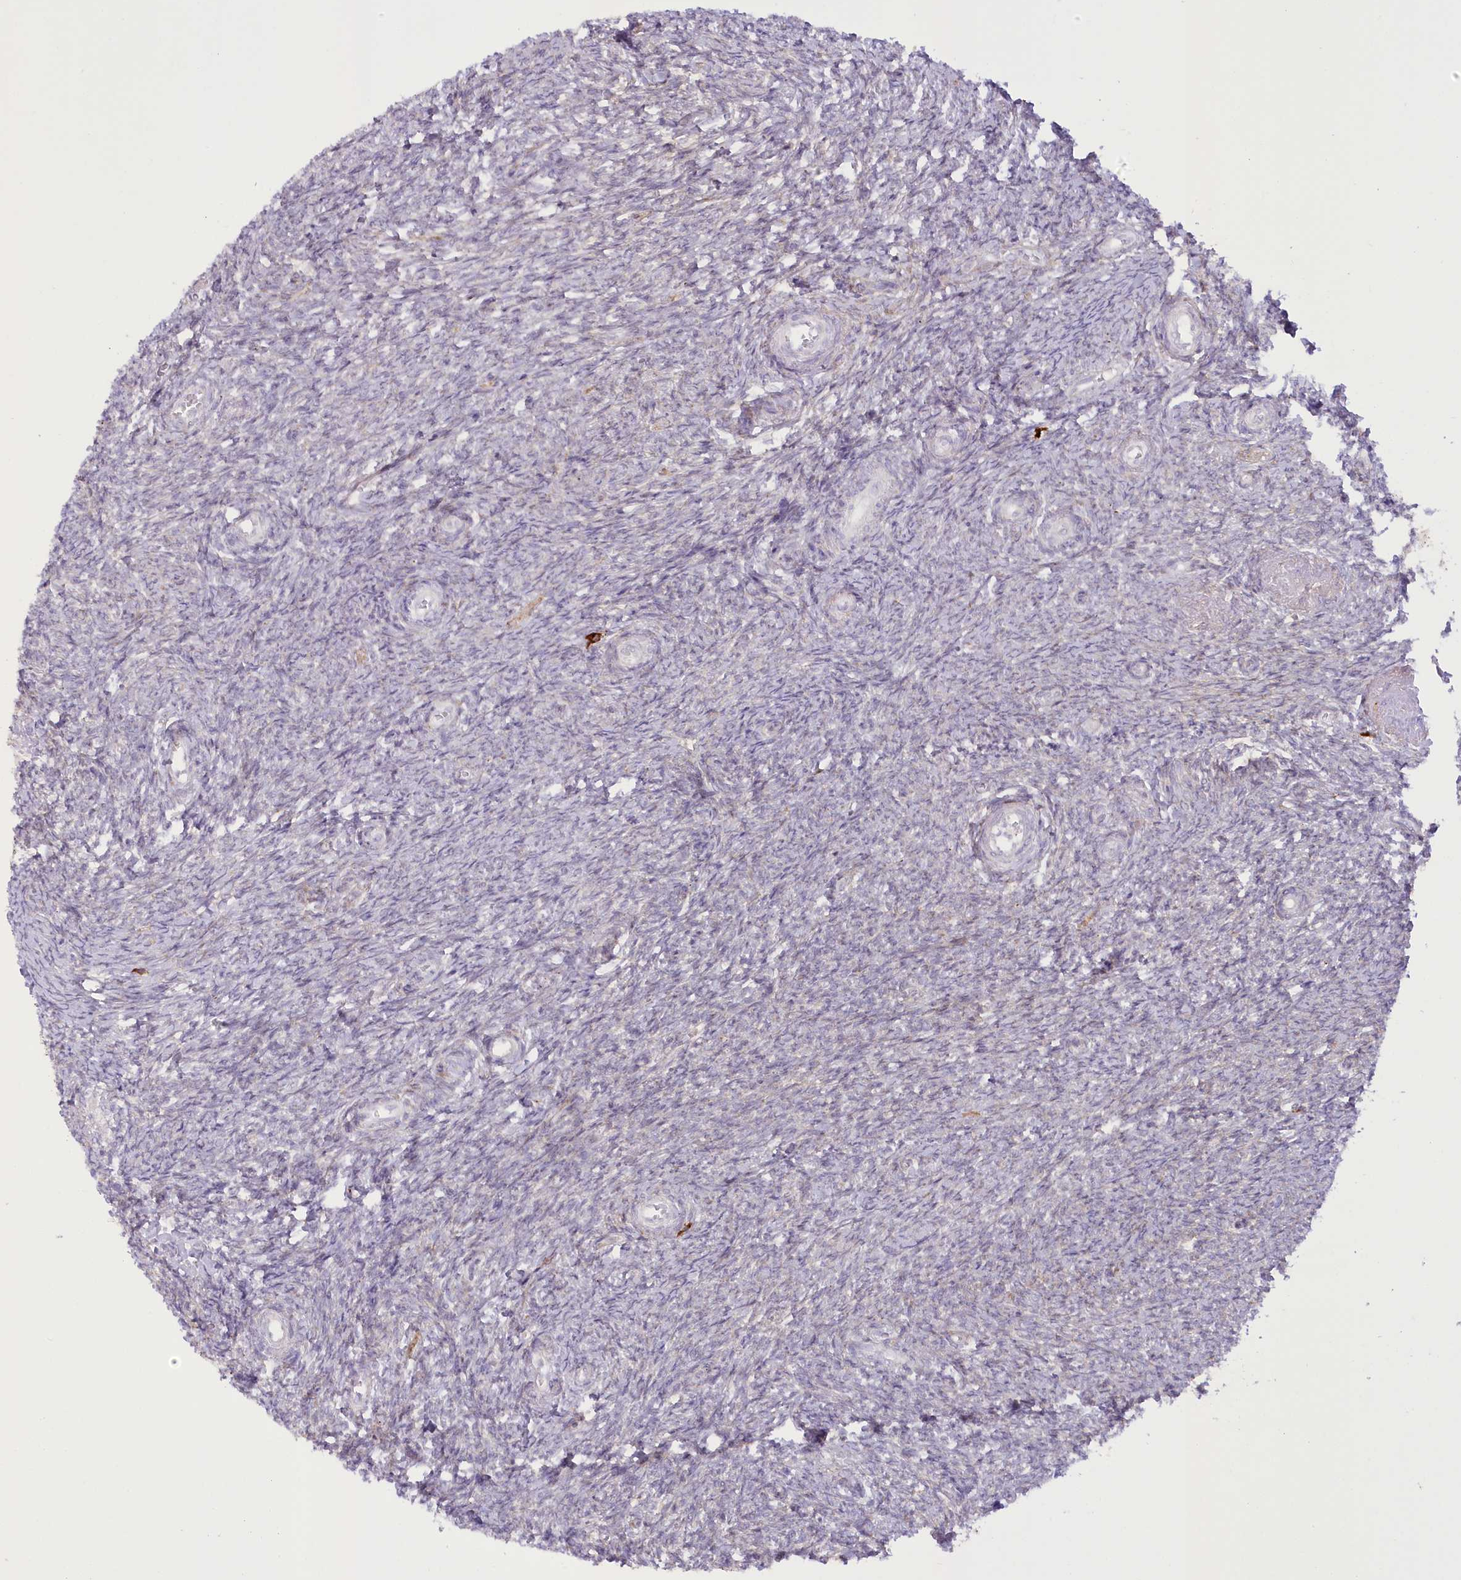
{"staining": {"intensity": "weak", "quantity": "<25%", "location": "cytoplasmic/membranous"}, "tissue": "ovary", "cell_type": "Ovarian stroma cells", "image_type": "normal", "snomed": [{"axis": "morphology", "description": "Normal tissue, NOS"}, {"axis": "topography", "description": "Ovary"}], "caption": "IHC of benign ovary shows no positivity in ovarian stroma cells.", "gene": "NCKAP5", "patient": {"sex": "female", "age": 44}}